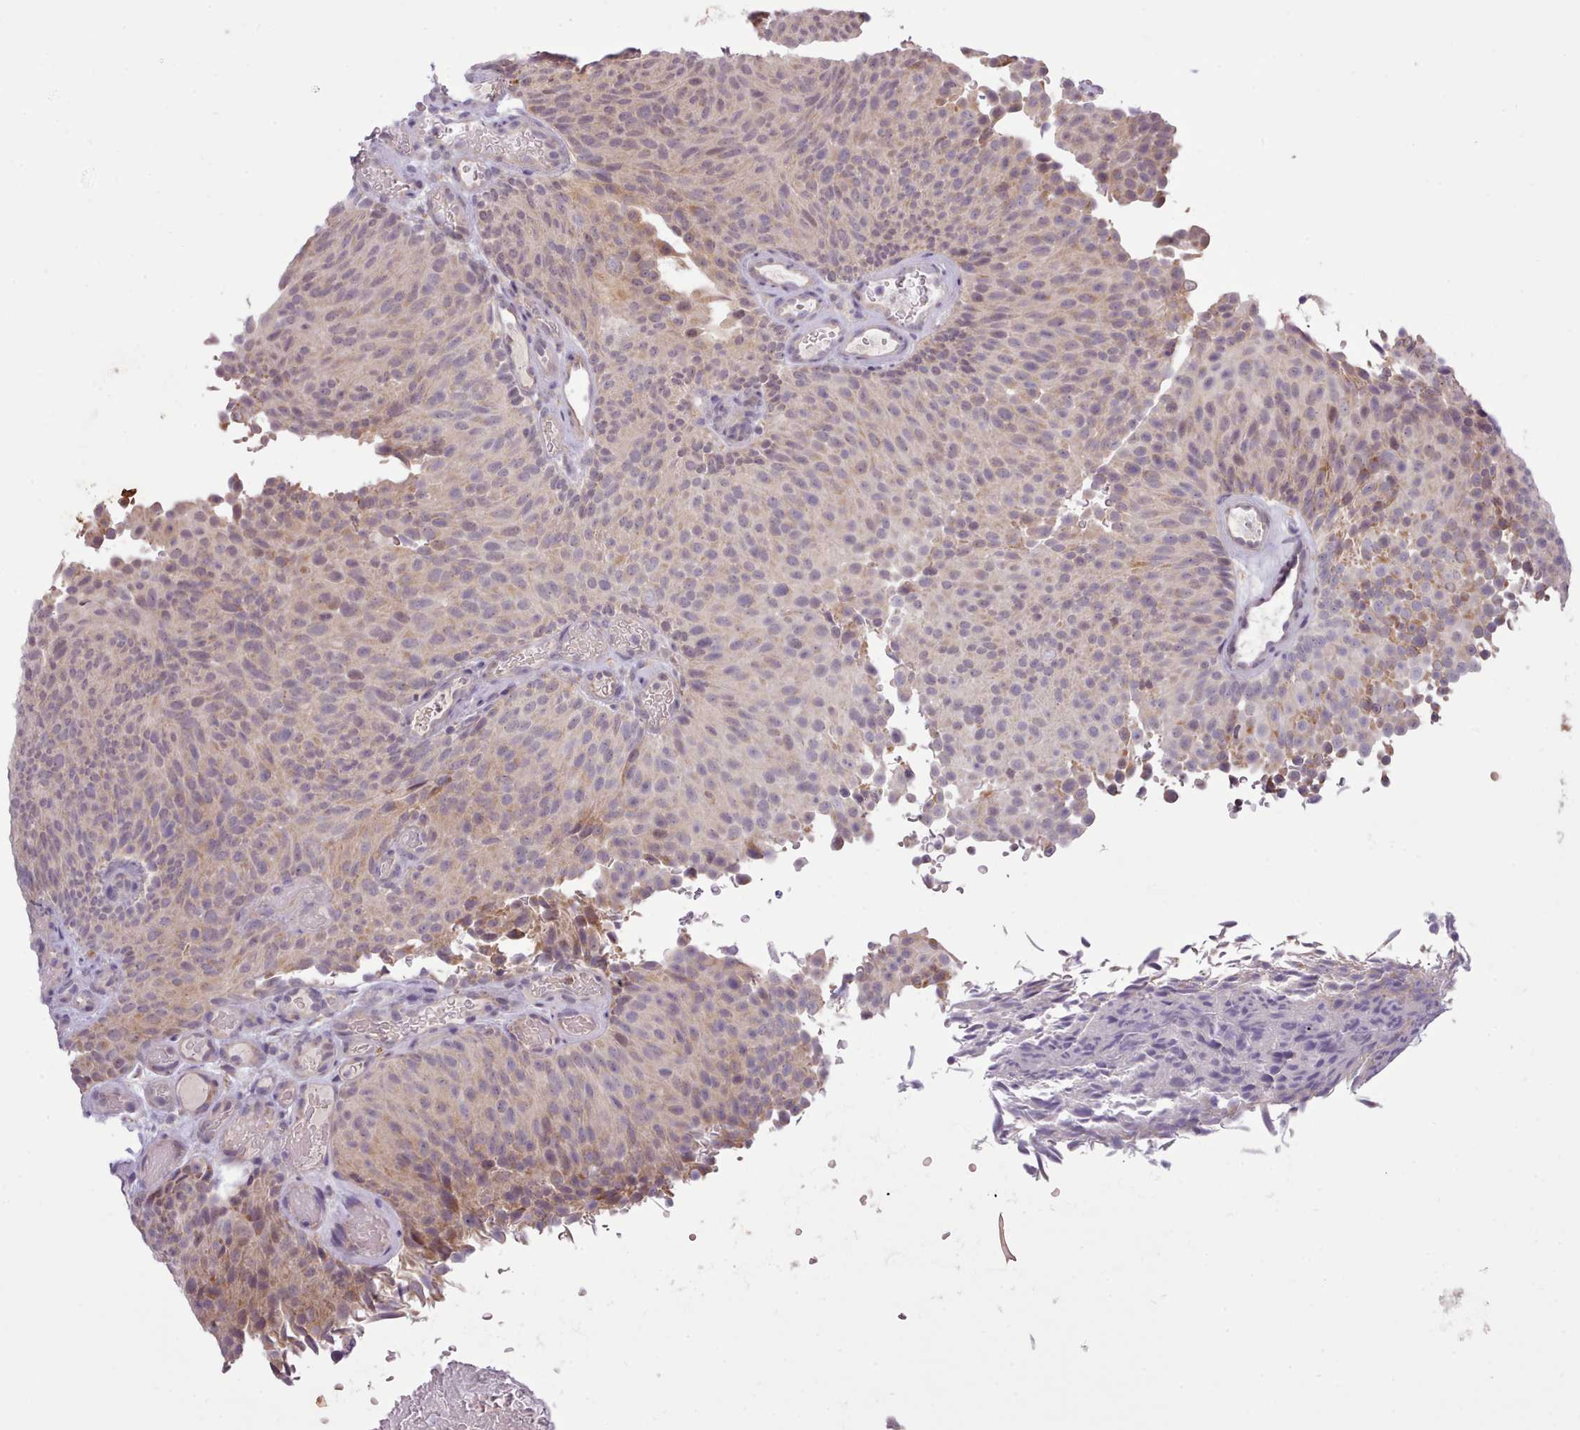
{"staining": {"intensity": "weak", "quantity": "<25%", "location": "cytoplasmic/membranous"}, "tissue": "urothelial cancer", "cell_type": "Tumor cells", "image_type": "cancer", "snomed": [{"axis": "morphology", "description": "Urothelial carcinoma, Low grade"}, {"axis": "topography", "description": "Urinary bladder"}], "caption": "IHC photomicrograph of urothelial cancer stained for a protein (brown), which reveals no staining in tumor cells. The staining is performed using DAB (3,3'-diaminobenzidine) brown chromogen with nuclei counter-stained in using hematoxylin.", "gene": "ARL17A", "patient": {"sex": "male", "age": 78}}